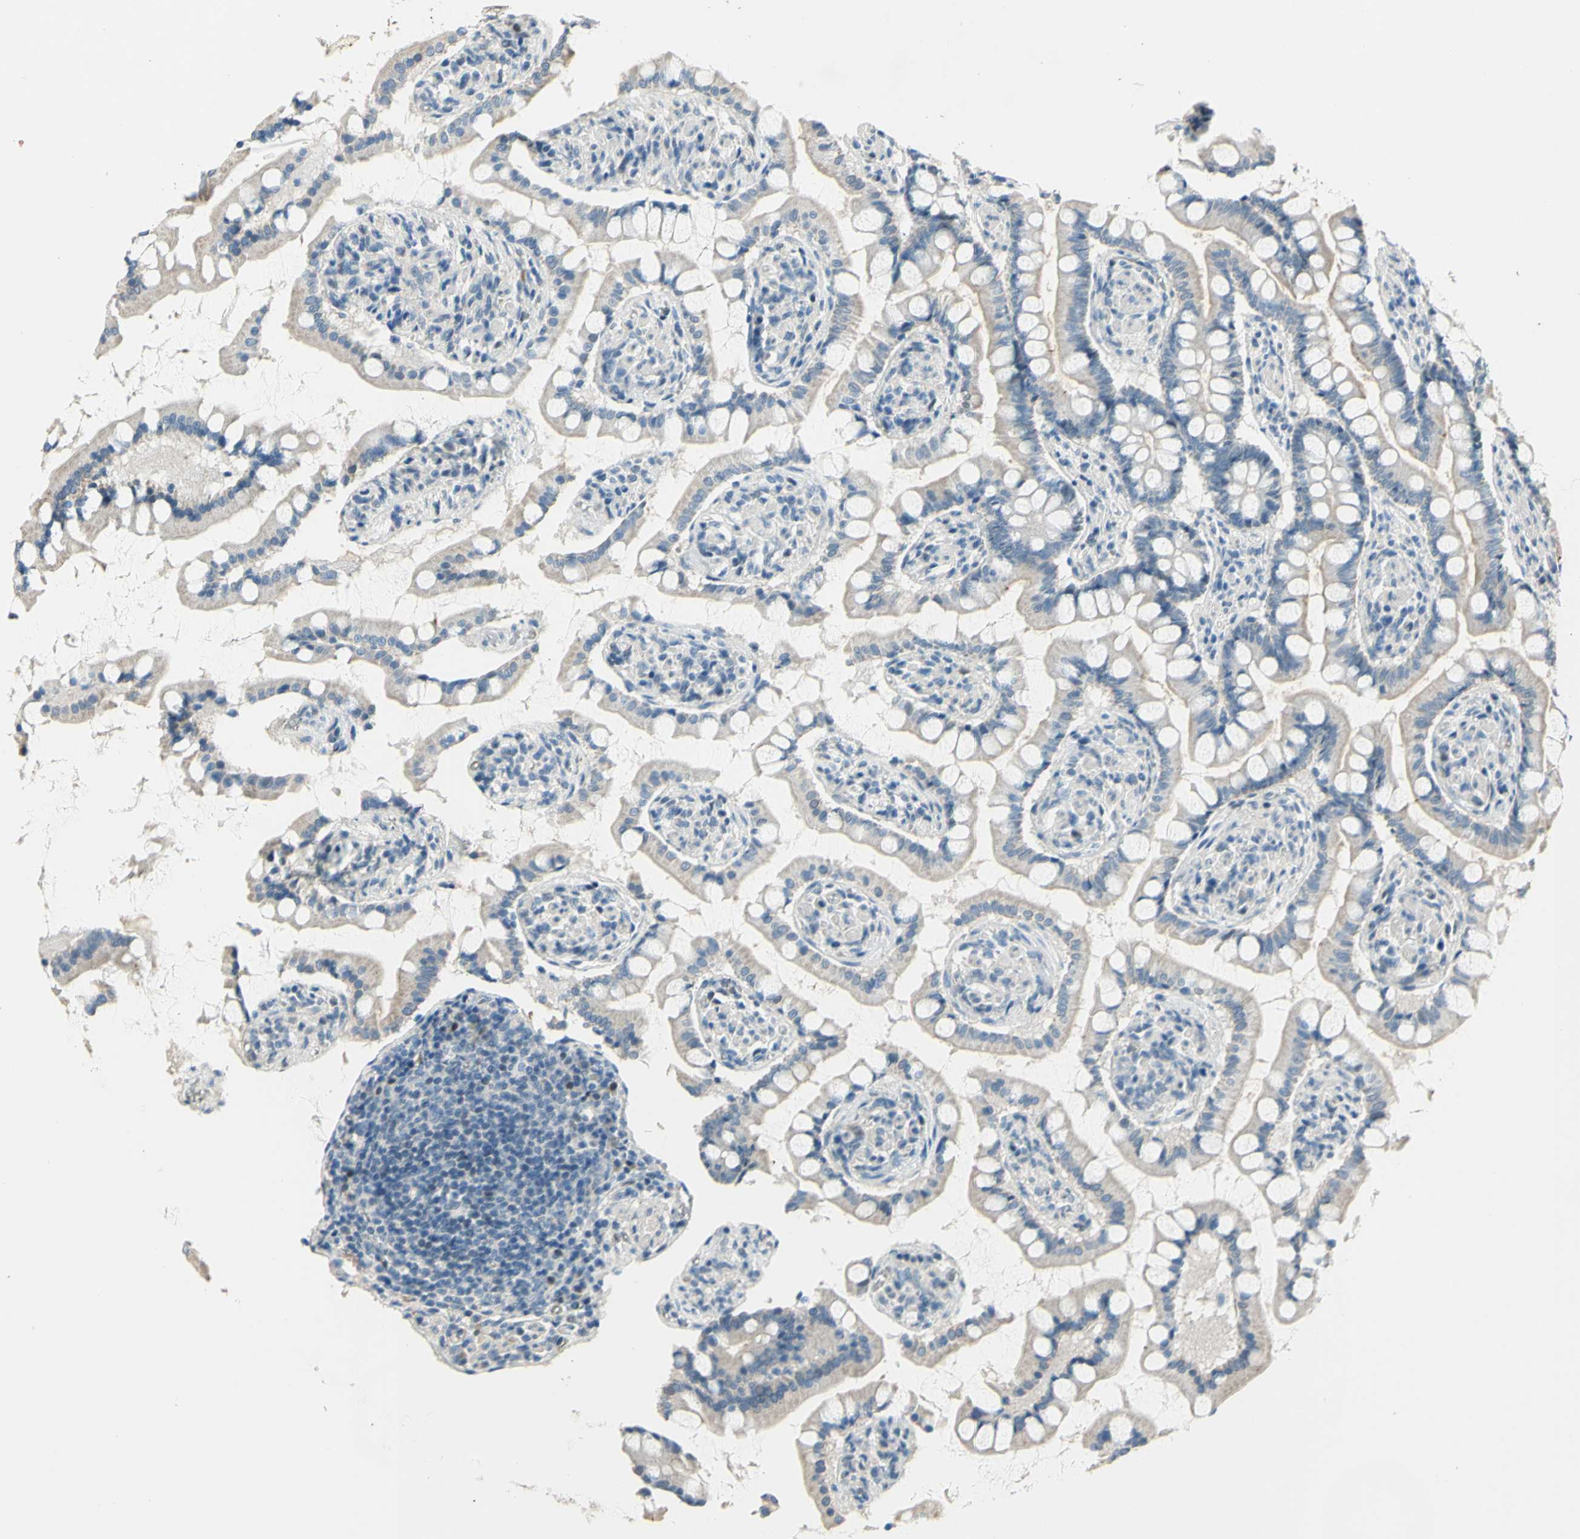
{"staining": {"intensity": "negative", "quantity": "none", "location": "none"}, "tissue": "small intestine", "cell_type": "Glandular cells", "image_type": "normal", "snomed": [{"axis": "morphology", "description": "Normal tissue, NOS"}, {"axis": "topography", "description": "Small intestine"}], "caption": "The immunohistochemistry image has no significant positivity in glandular cells of small intestine. (DAB immunohistochemistry, high magnification).", "gene": "ZNF184", "patient": {"sex": "male", "age": 41}}